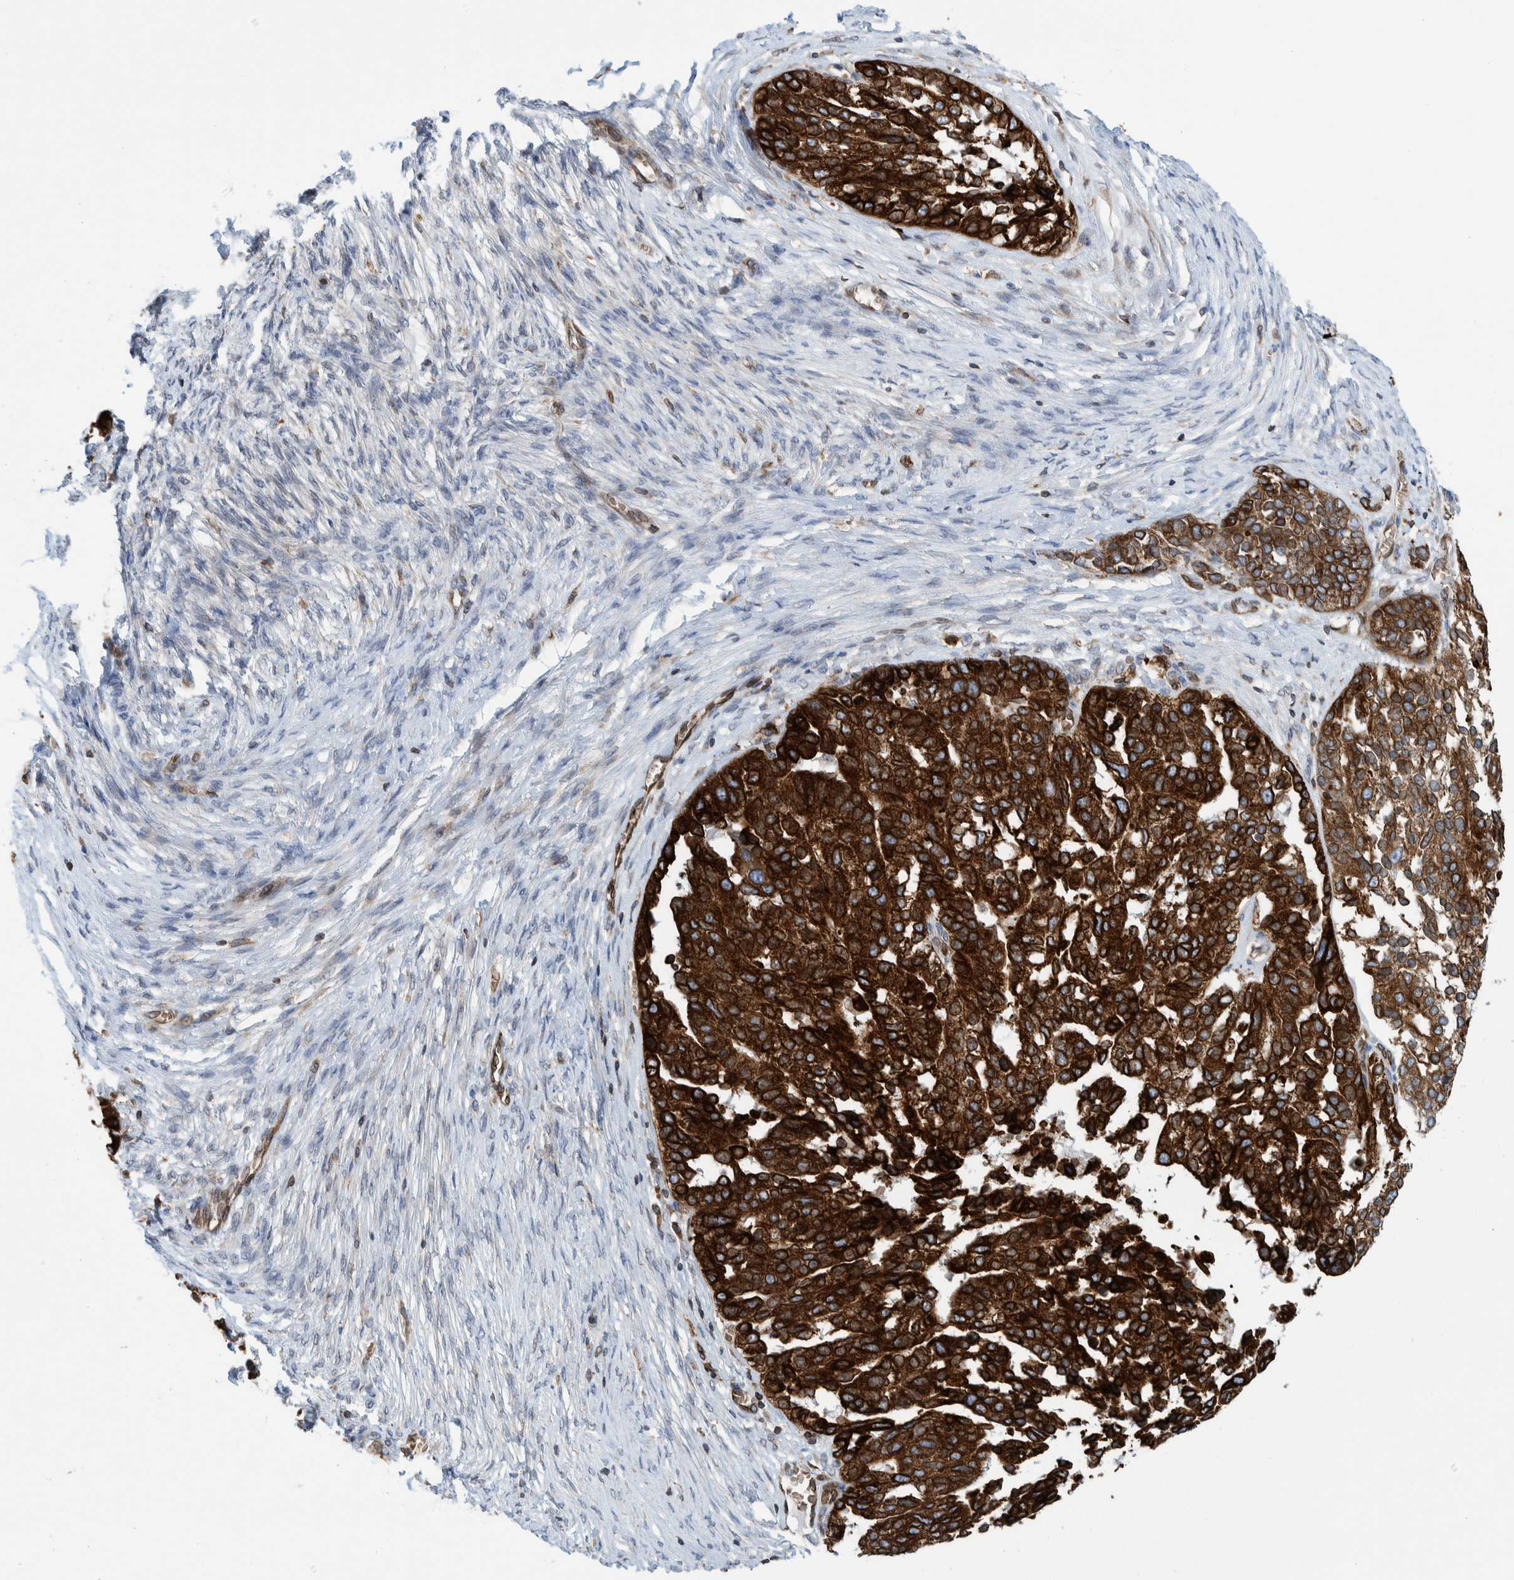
{"staining": {"intensity": "strong", "quantity": ">75%", "location": "cytoplasmic/membranous"}, "tissue": "ovarian cancer", "cell_type": "Tumor cells", "image_type": "cancer", "snomed": [{"axis": "morphology", "description": "Cystadenocarcinoma, serous, NOS"}, {"axis": "topography", "description": "Ovary"}], "caption": "Ovarian cancer stained with a brown dye exhibits strong cytoplasmic/membranous positive positivity in about >75% of tumor cells.", "gene": "THEM6", "patient": {"sex": "female", "age": 44}}